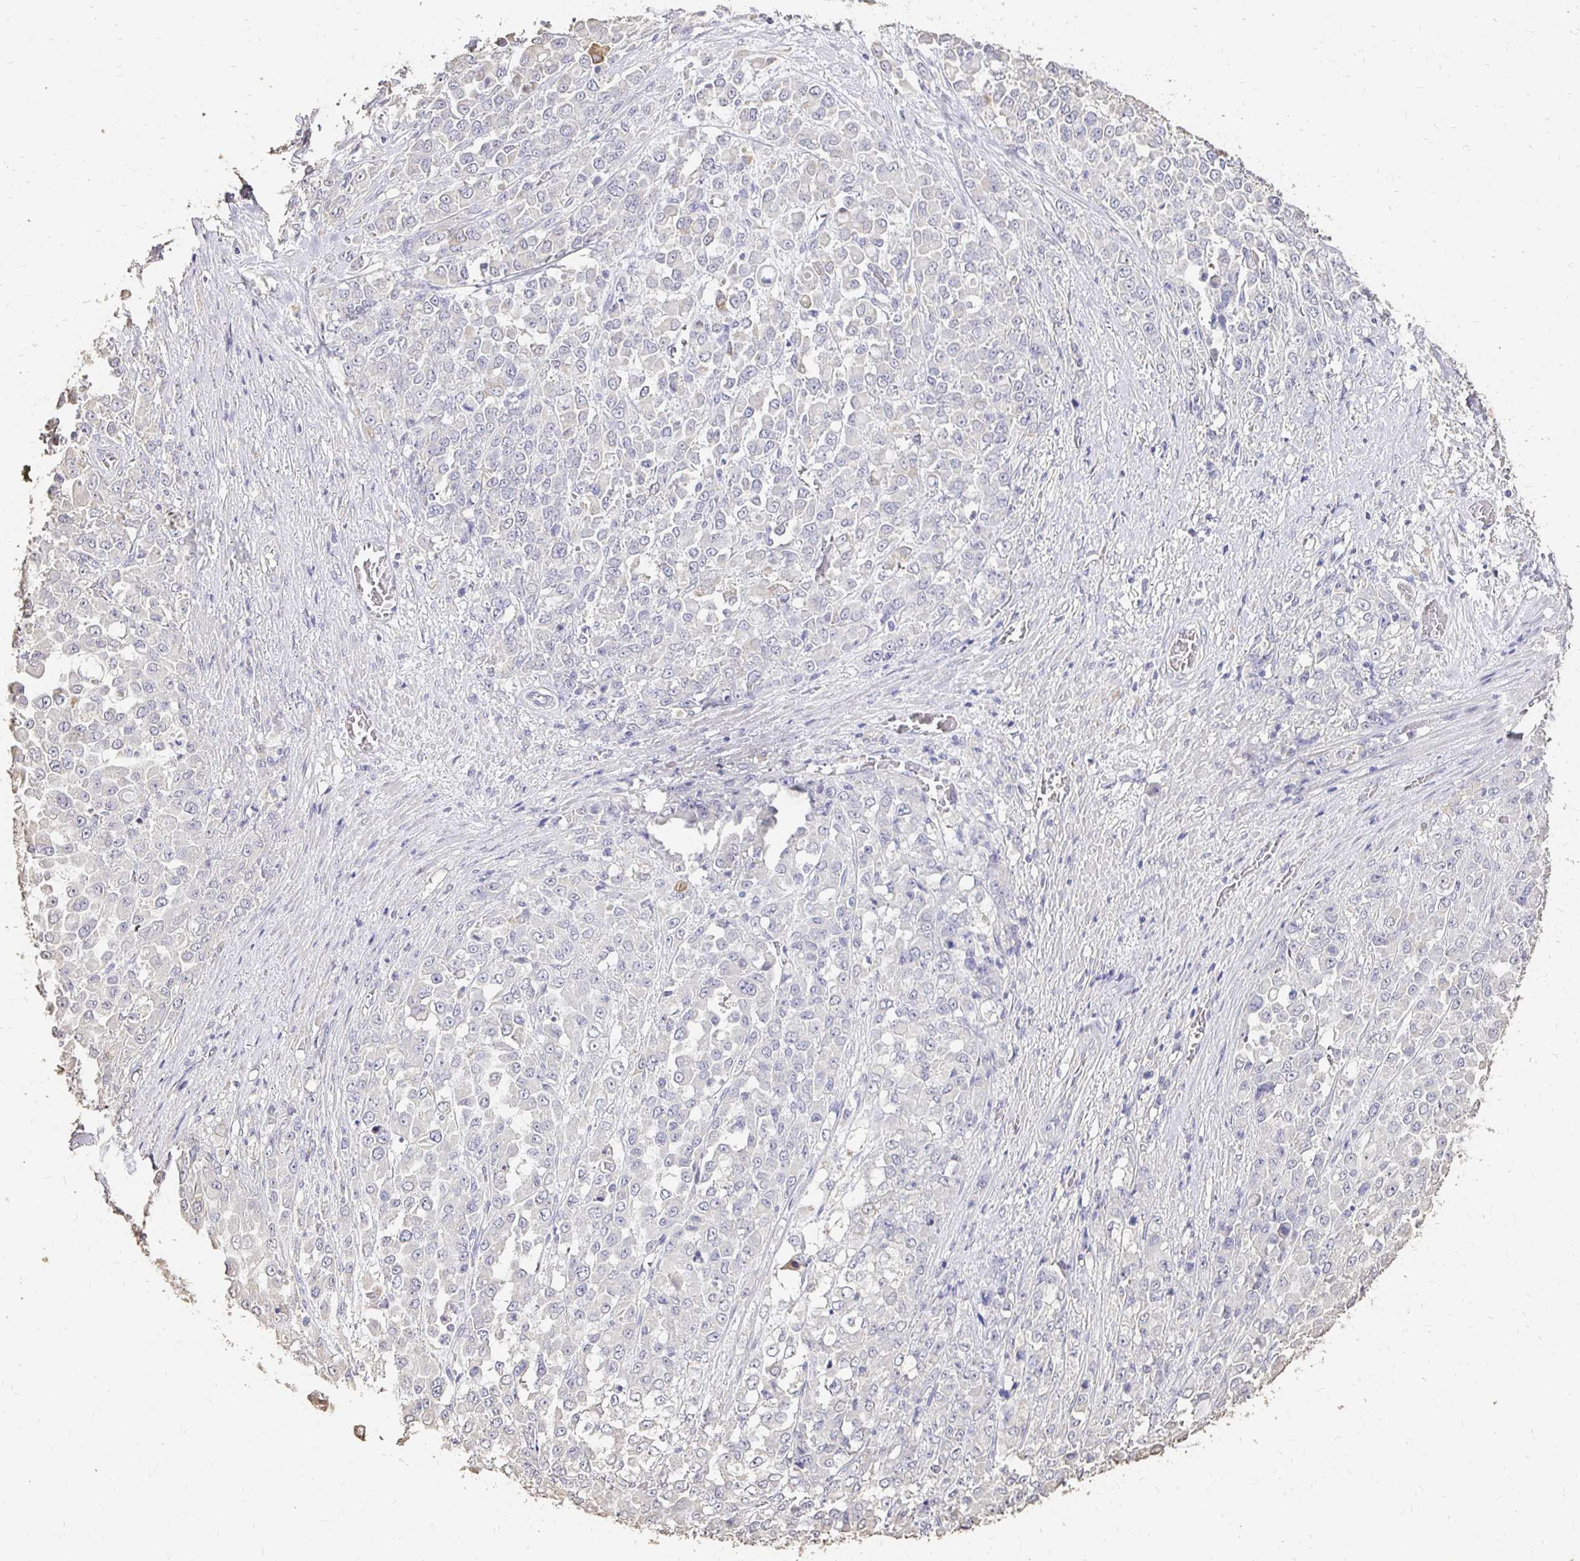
{"staining": {"intensity": "negative", "quantity": "none", "location": "none"}, "tissue": "stomach cancer", "cell_type": "Tumor cells", "image_type": "cancer", "snomed": [{"axis": "morphology", "description": "Adenocarcinoma, NOS"}, {"axis": "topography", "description": "Stomach"}], "caption": "Immunohistochemistry (IHC) of stomach cancer shows no positivity in tumor cells. (DAB immunohistochemistry with hematoxylin counter stain).", "gene": "UGT1A6", "patient": {"sex": "female", "age": 76}}